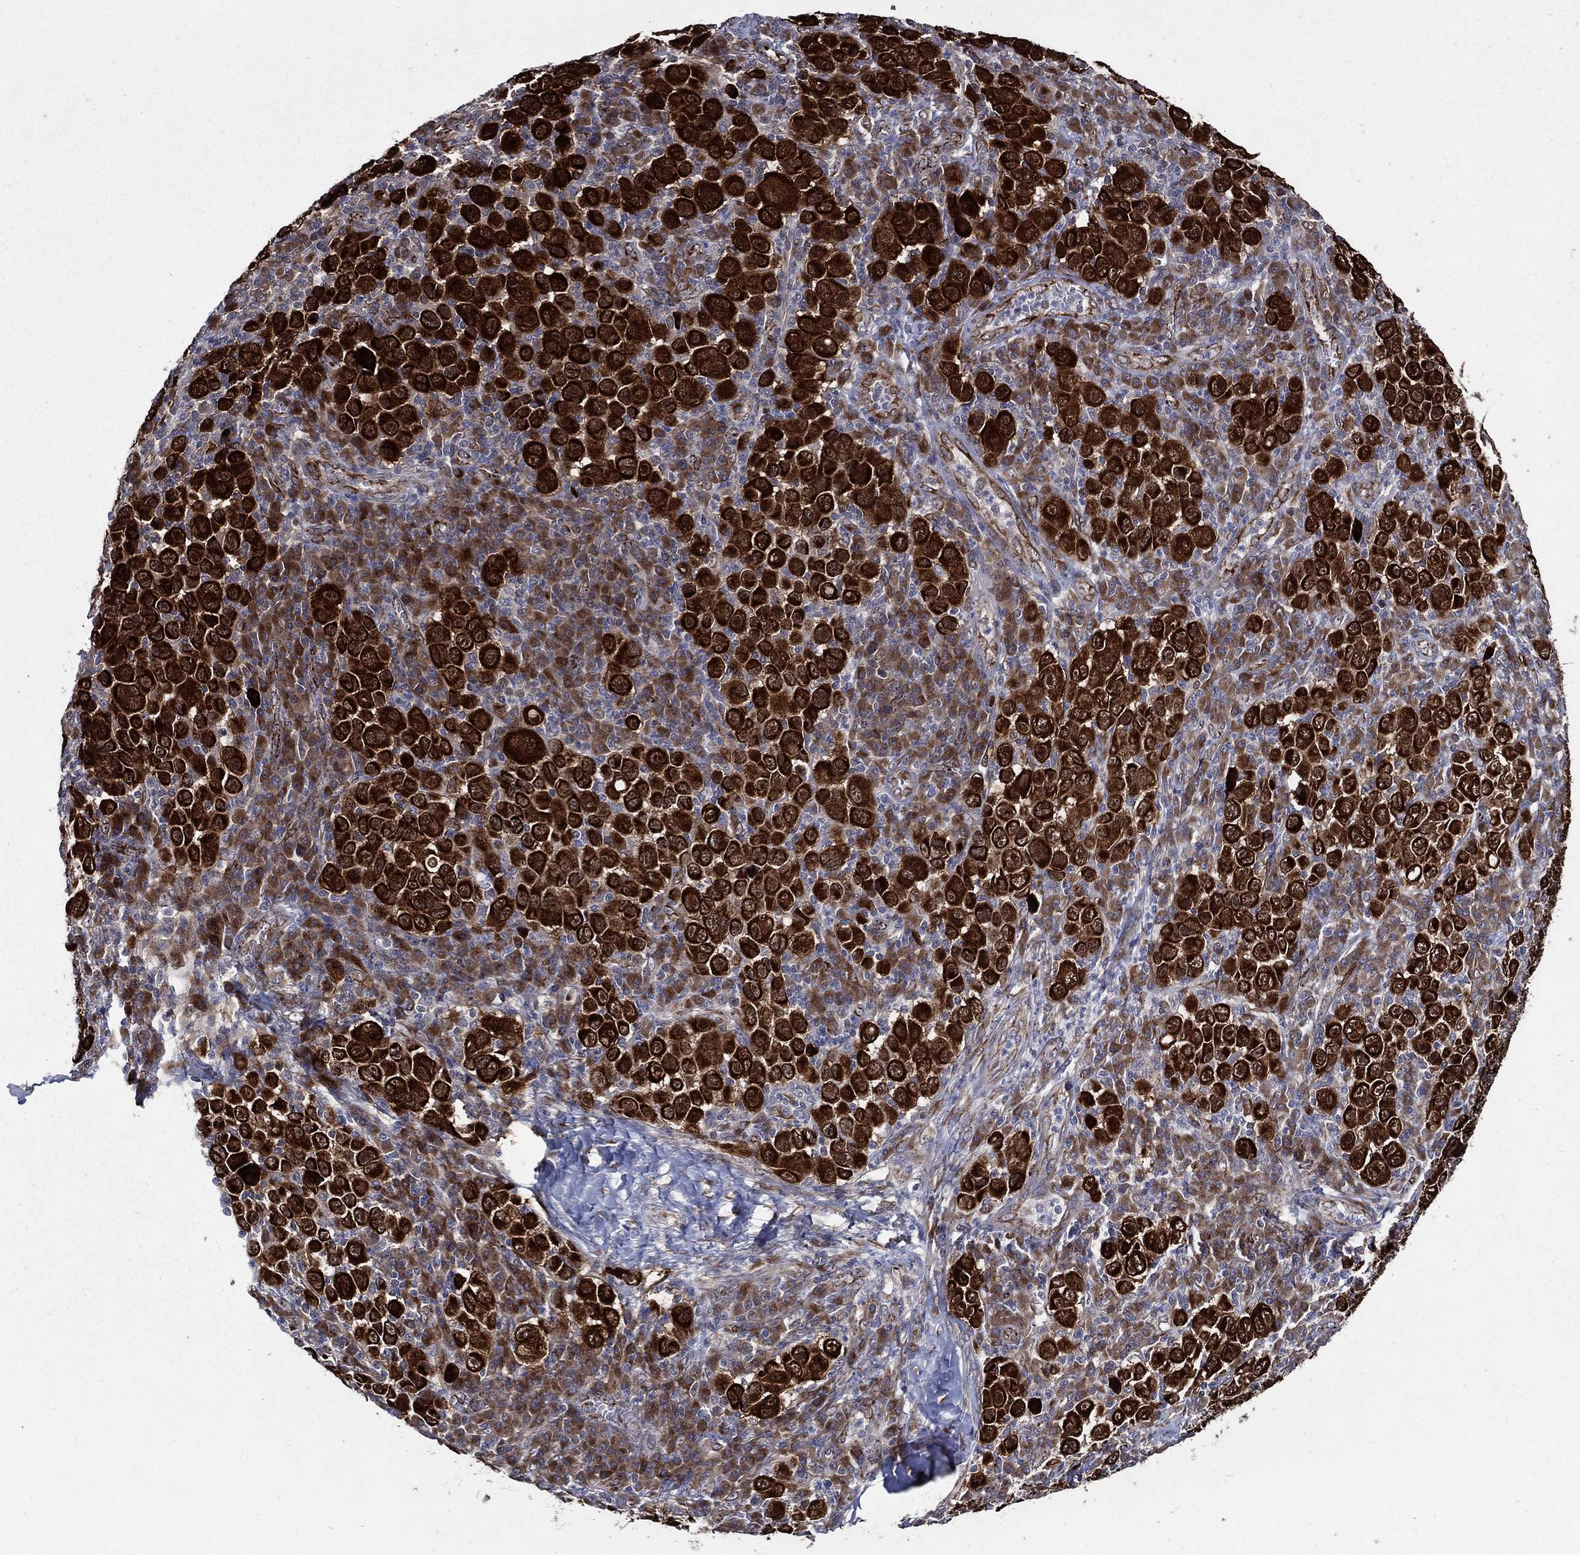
{"staining": {"intensity": "strong", "quantity": ">75%", "location": "cytoplasmic/membranous,nuclear"}, "tissue": "melanoma", "cell_type": "Tumor cells", "image_type": "cancer", "snomed": [{"axis": "morphology", "description": "Malignant melanoma, NOS"}, {"axis": "topography", "description": "Skin"}], "caption": "Protein analysis of melanoma tissue demonstrates strong cytoplasmic/membranous and nuclear positivity in about >75% of tumor cells.", "gene": "ARHGAP11A", "patient": {"sex": "female", "age": 57}}